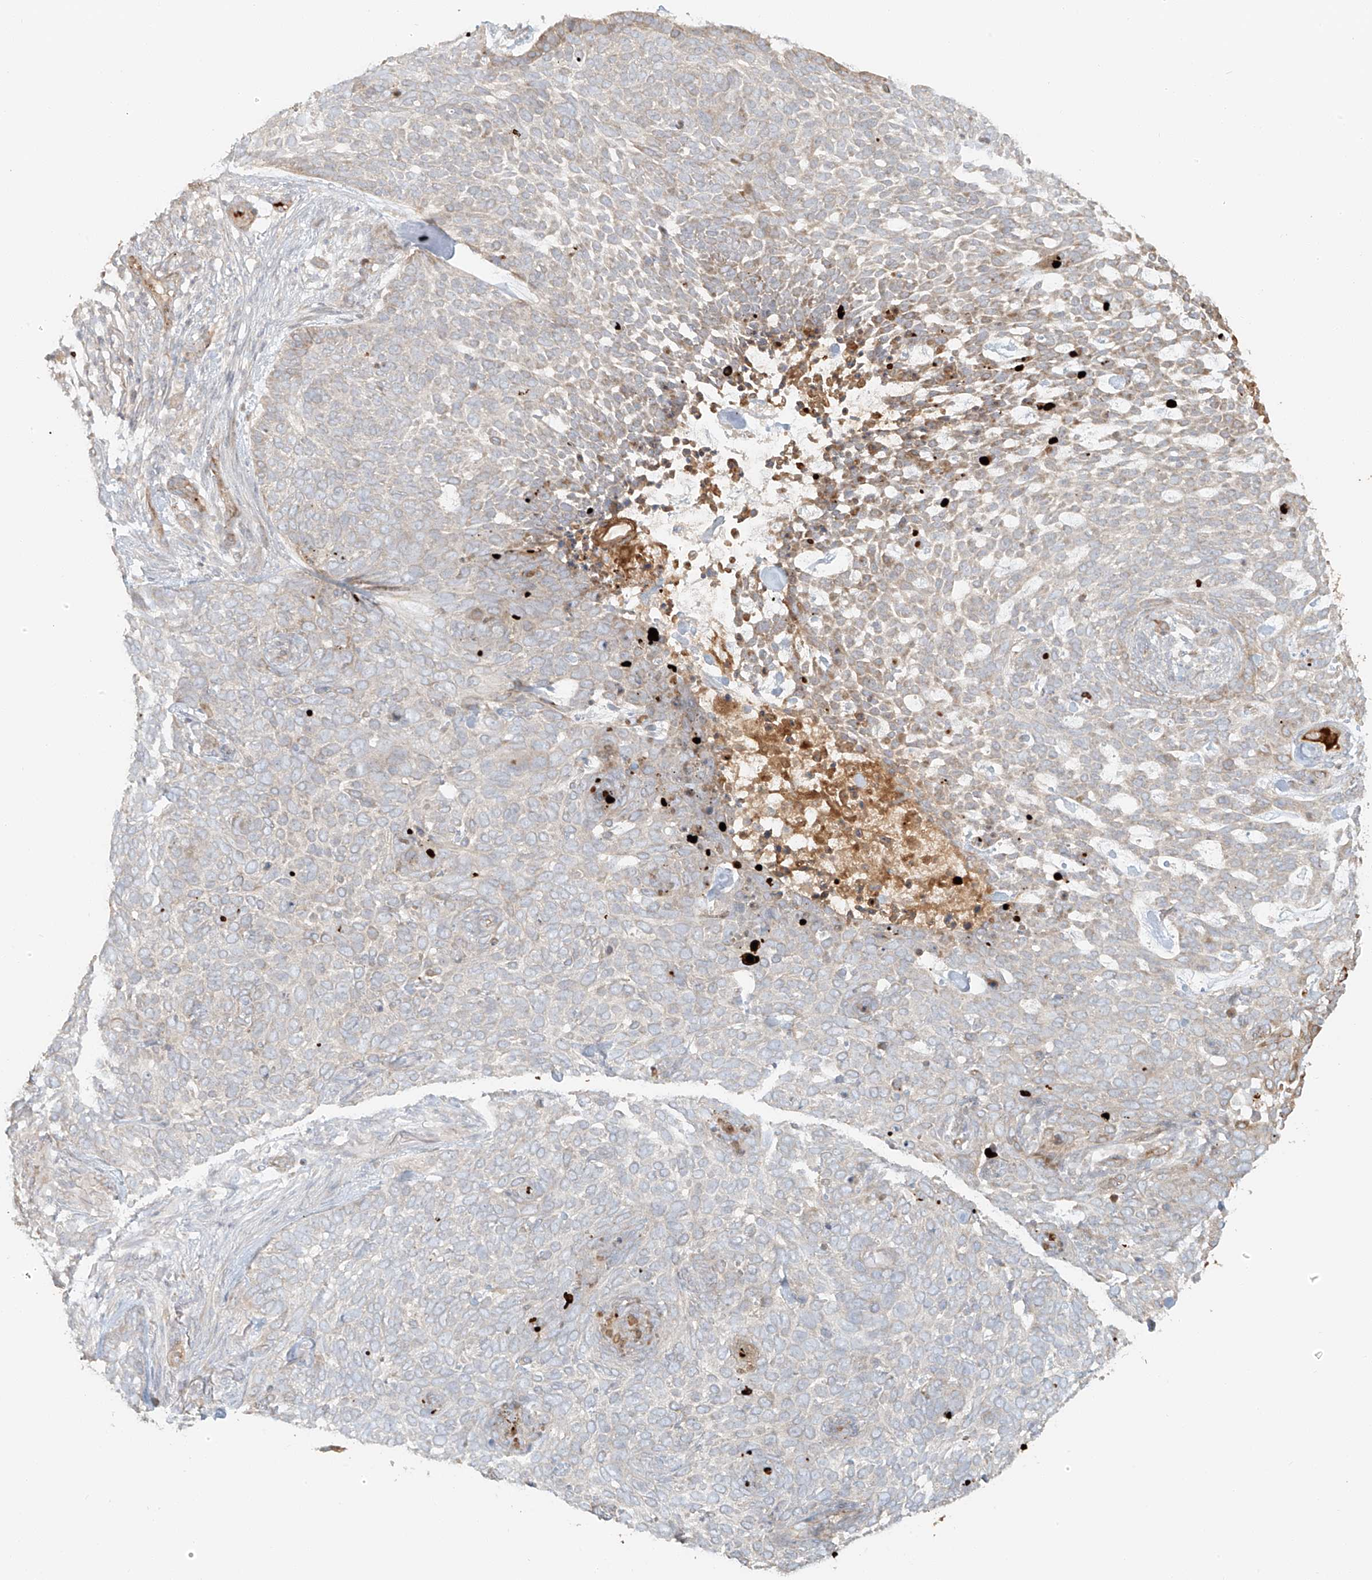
{"staining": {"intensity": "weak", "quantity": "<25%", "location": "cytoplasmic/membranous"}, "tissue": "skin cancer", "cell_type": "Tumor cells", "image_type": "cancer", "snomed": [{"axis": "morphology", "description": "Basal cell carcinoma"}, {"axis": "topography", "description": "Skin"}], "caption": "Tumor cells are negative for protein expression in human basal cell carcinoma (skin). (DAB immunohistochemistry visualized using brightfield microscopy, high magnification).", "gene": "MIPEP", "patient": {"sex": "female", "age": 64}}